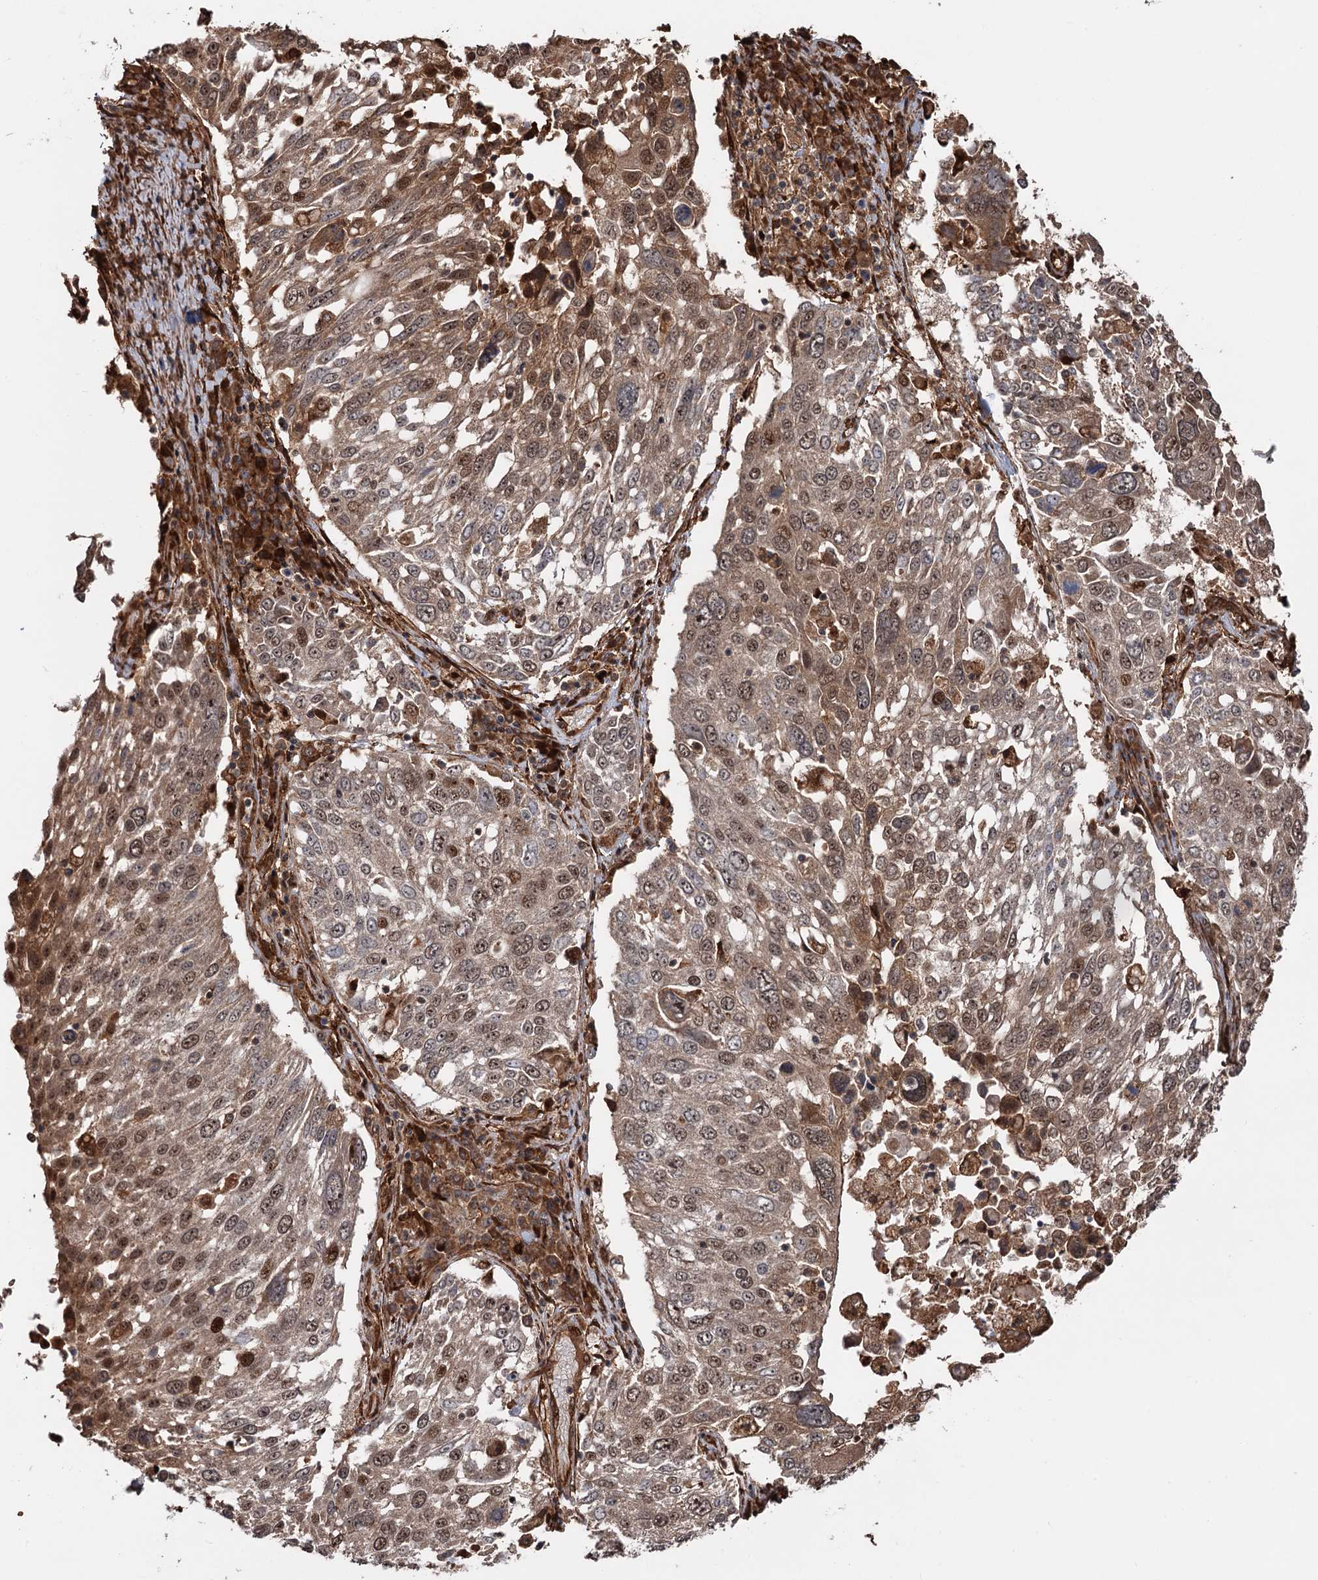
{"staining": {"intensity": "moderate", "quantity": ">75%", "location": "cytoplasmic/membranous,nuclear"}, "tissue": "lung cancer", "cell_type": "Tumor cells", "image_type": "cancer", "snomed": [{"axis": "morphology", "description": "Squamous cell carcinoma, NOS"}, {"axis": "topography", "description": "Lung"}], "caption": "Tumor cells show medium levels of moderate cytoplasmic/membranous and nuclear positivity in approximately >75% of cells in lung cancer.", "gene": "SNRNP25", "patient": {"sex": "male", "age": 65}}